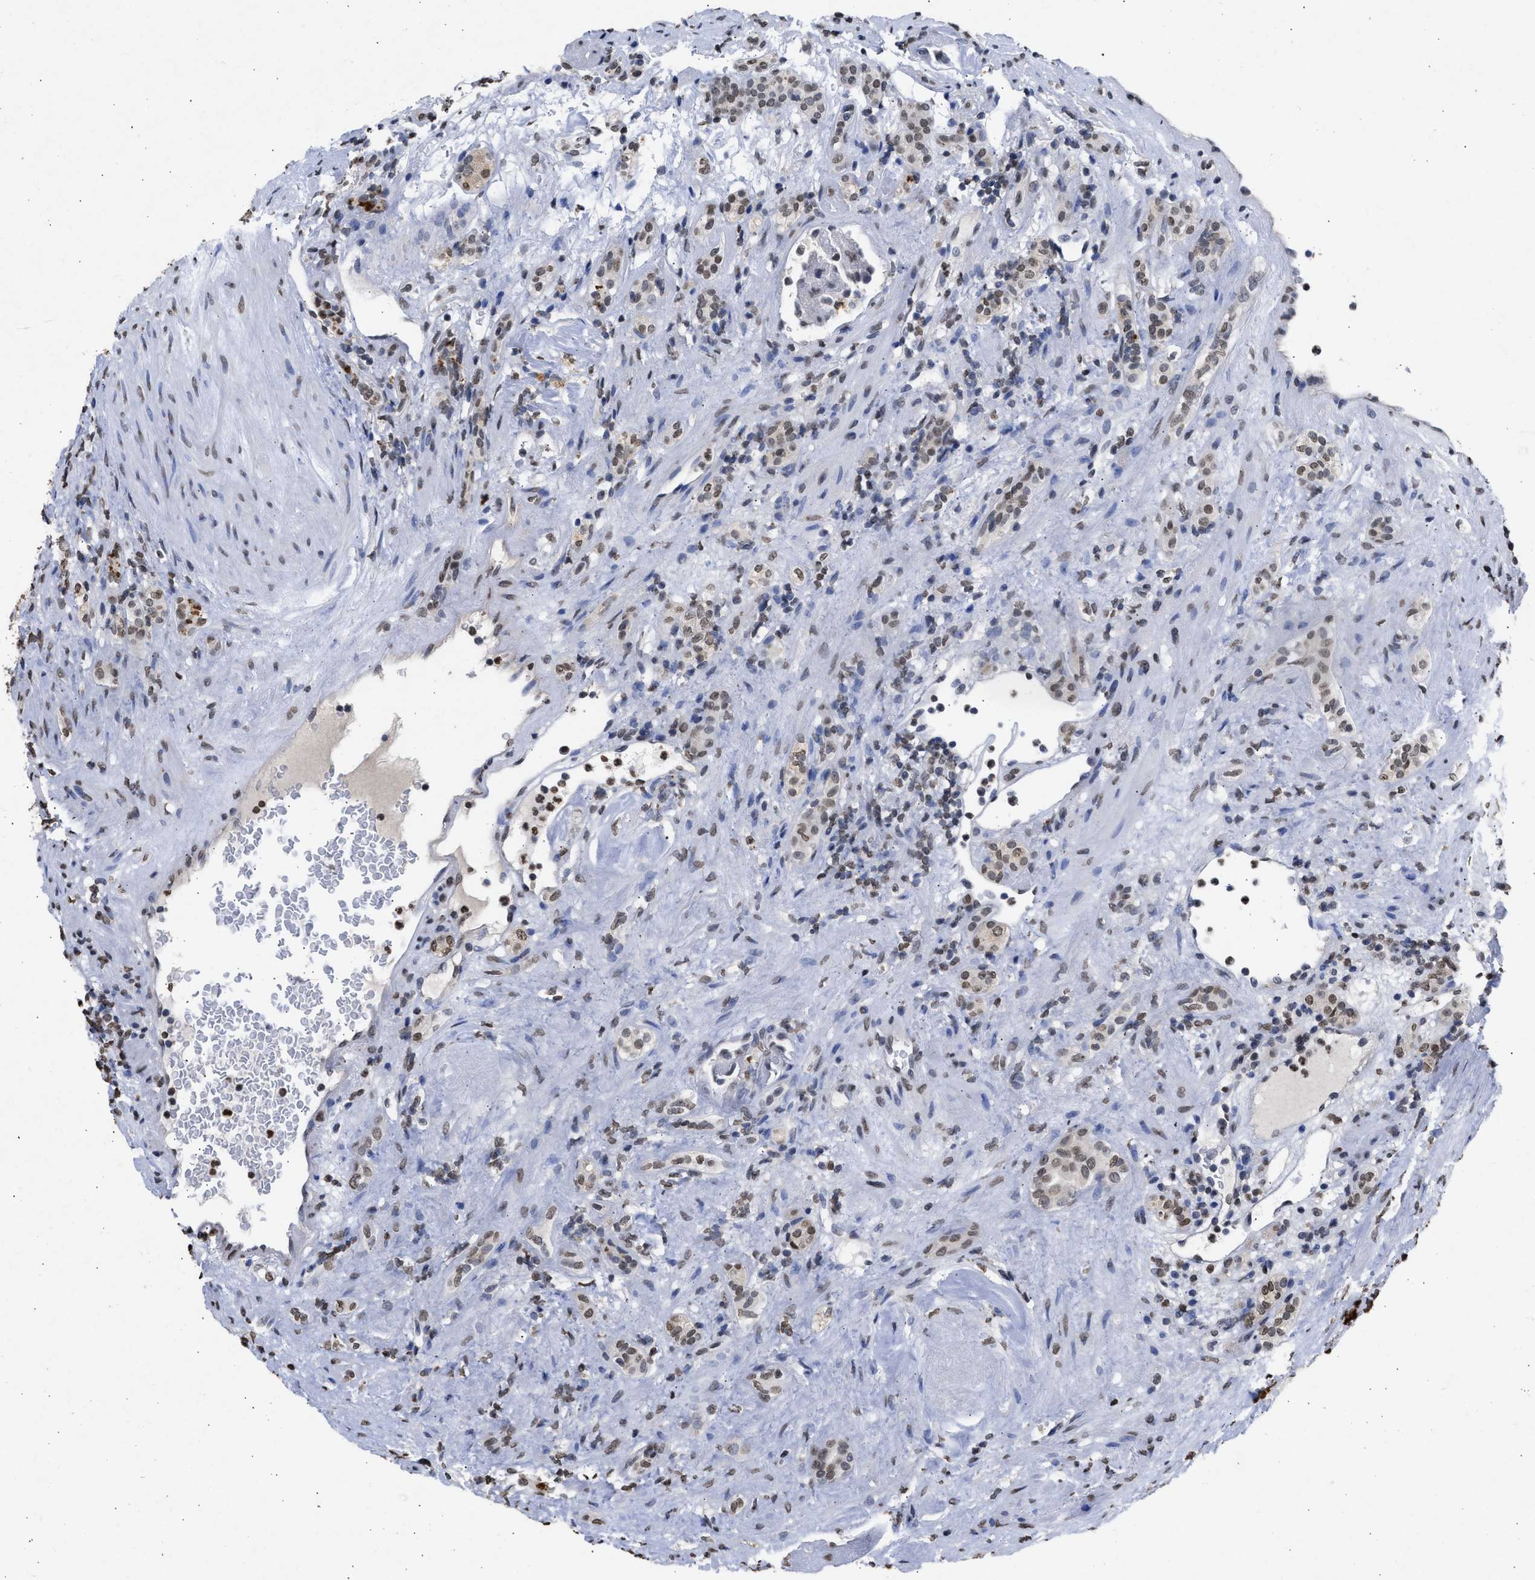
{"staining": {"intensity": "strong", "quantity": "25%-75%", "location": "nuclear"}, "tissue": "renal cancer", "cell_type": "Tumor cells", "image_type": "cancer", "snomed": [{"axis": "morphology", "description": "Normal tissue, NOS"}, {"axis": "morphology", "description": "Adenocarcinoma, NOS"}, {"axis": "topography", "description": "Kidney"}], "caption": "Renal cancer stained for a protein (brown) demonstrates strong nuclear positive staining in approximately 25%-75% of tumor cells.", "gene": "NUP35", "patient": {"sex": "female", "age": 72}}